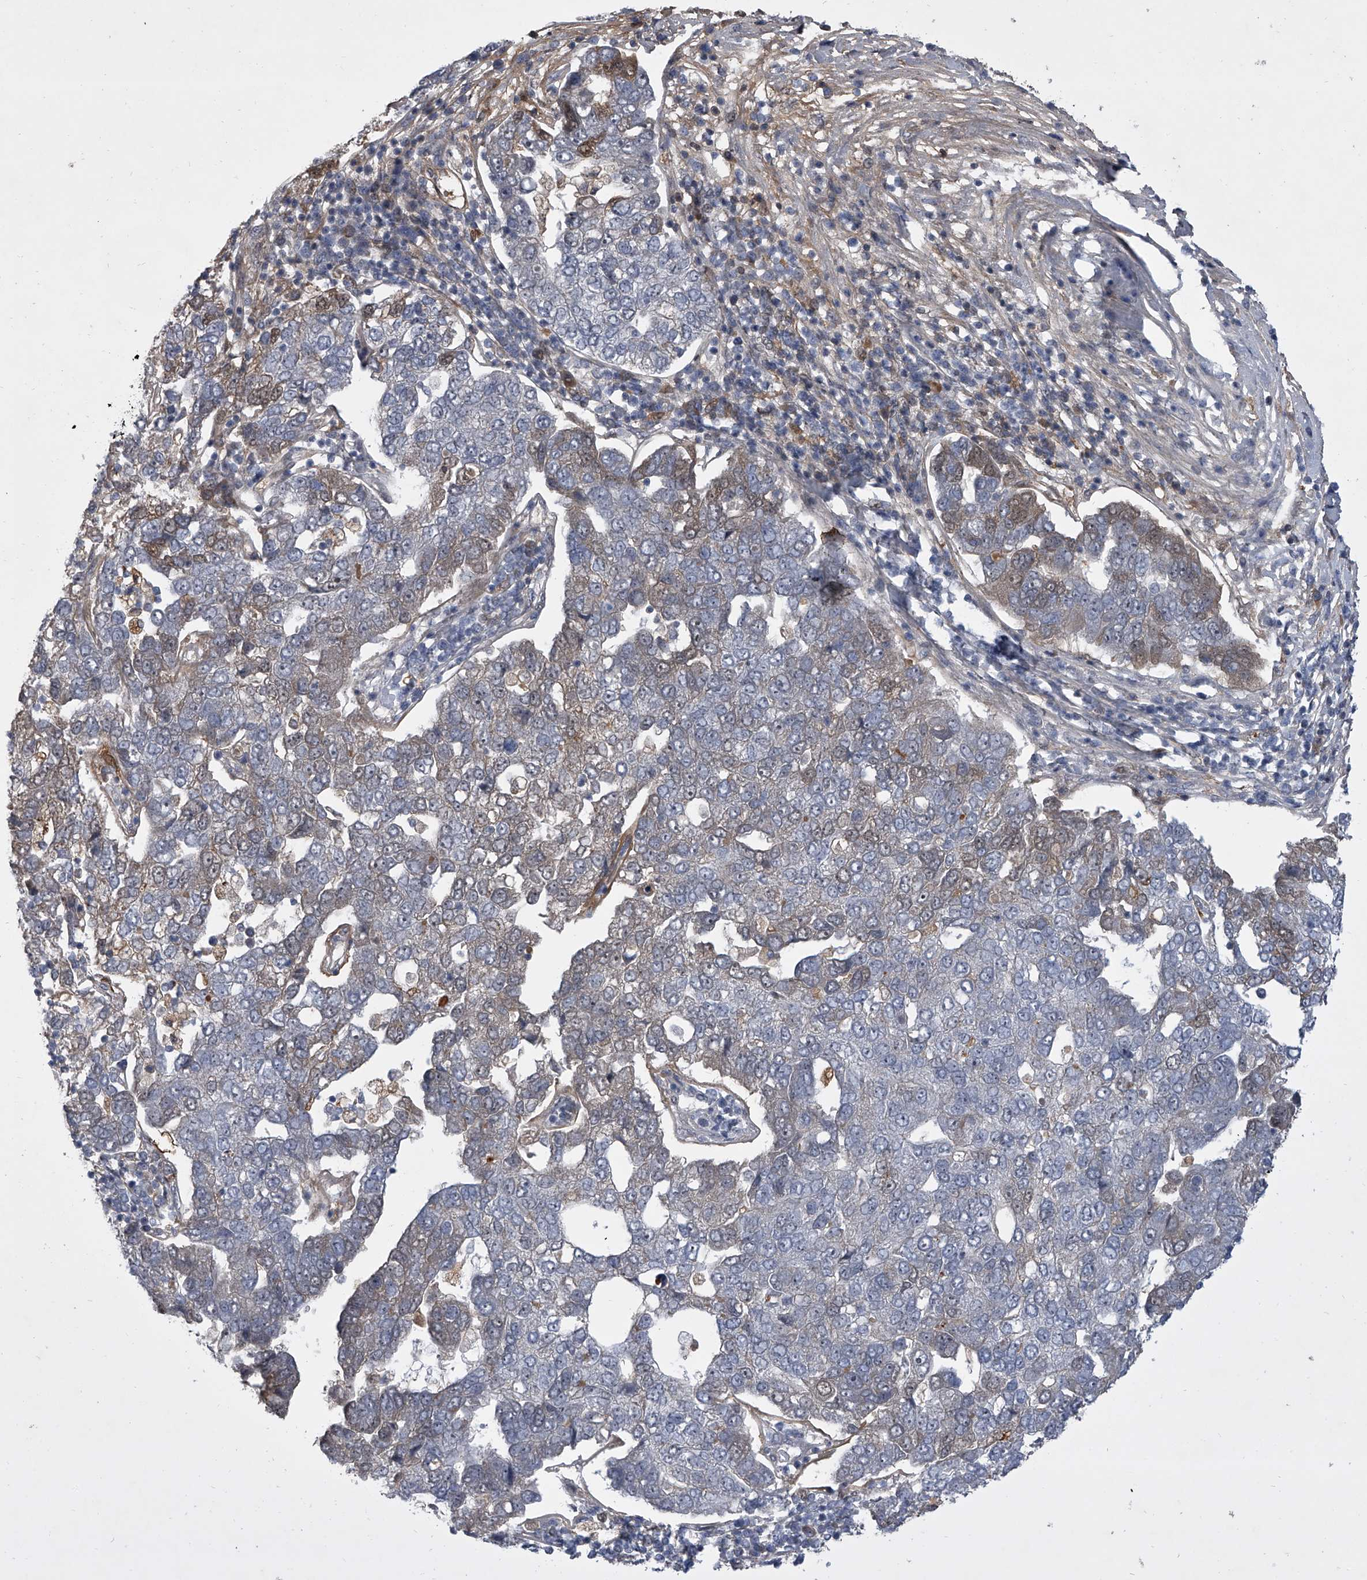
{"staining": {"intensity": "weak", "quantity": "<25%", "location": "cytoplasmic/membranous"}, "tissue": "pancreatic cancer", "cell_type": "Tumor cells", "image_type": "cancer", "snomed": [{"axis": "morphology", "description": "Adenocarcinoma, NOS"}, {"axis": "topography", "description": "Pancreas"}], "caption": "An image of pancreatic adenocarcinoma stained for a protein shows no brown staining in tumor cells. (Immunohistochemistry (ihc), brightfield microscopy, high magnification).", "gene": "HEATR6", "patient": {"sex": "female", "age": 61}}